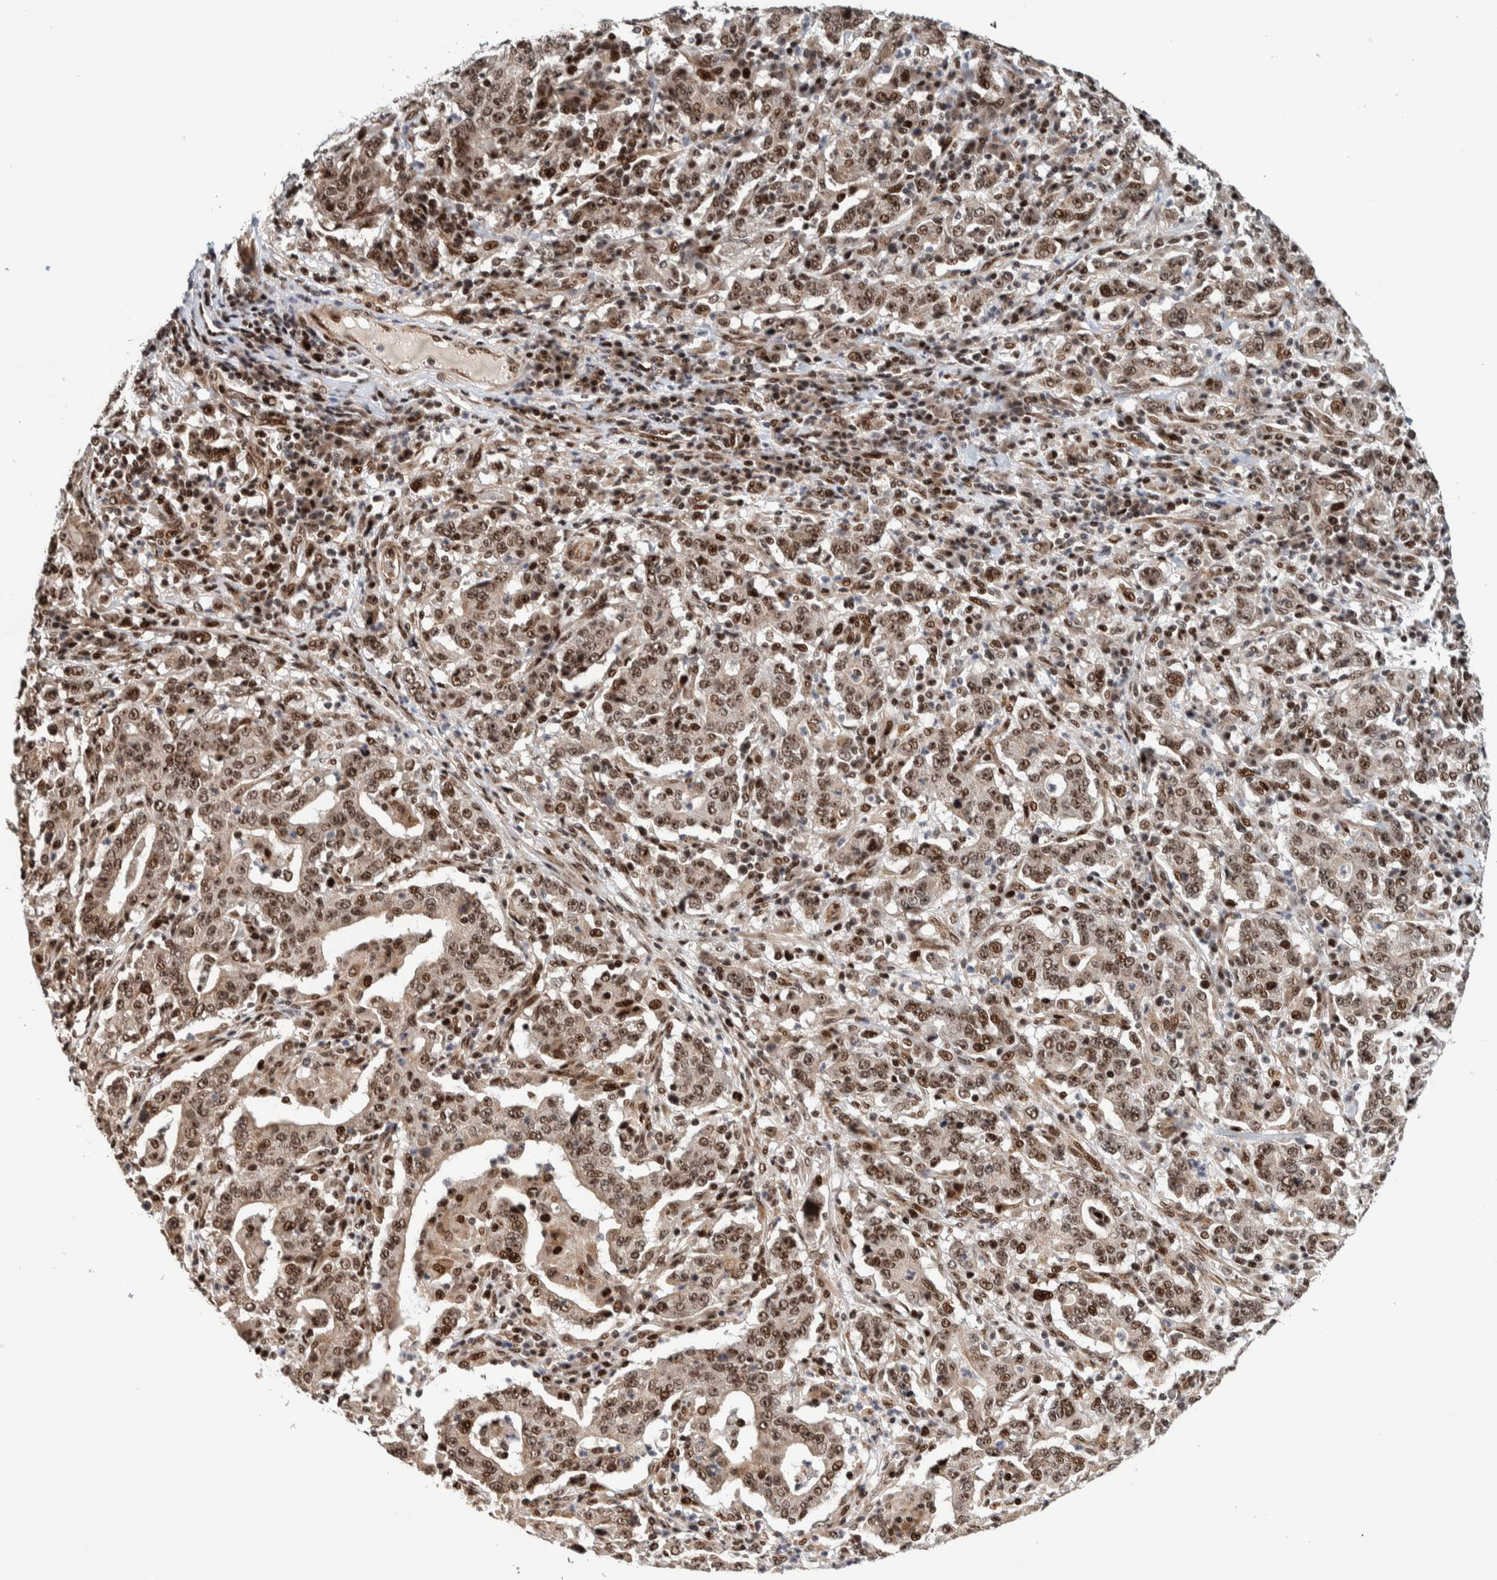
{"staining": {"intensity": "moderate", "quantity": ">75%", "location": "nuclear"}, "tissue": "stomach cancer", "cell_type": "Tumor cells", "image_type": "cancer", "snomed": [{"axis": "morphology", "description": "Normal tissue, NOS"}, {"axis": "morphology", "description": "Adenocarcinoma, NOS"}, {"axis": "topography", "description": "Stomach, upper"}, {"axis": "topography", "description": "Stomach"}], "caption": "Tumor cells display medium levels of moderate nuclear expression in about >75% of cells in human stomach adenocarcinoma. Using DAB (brown) and hematoxylin (blue) stains, captured at high magnification using brightfield microscopy.", "gene": "CHD4", "patient": {"sex": "male", "age": 59}}